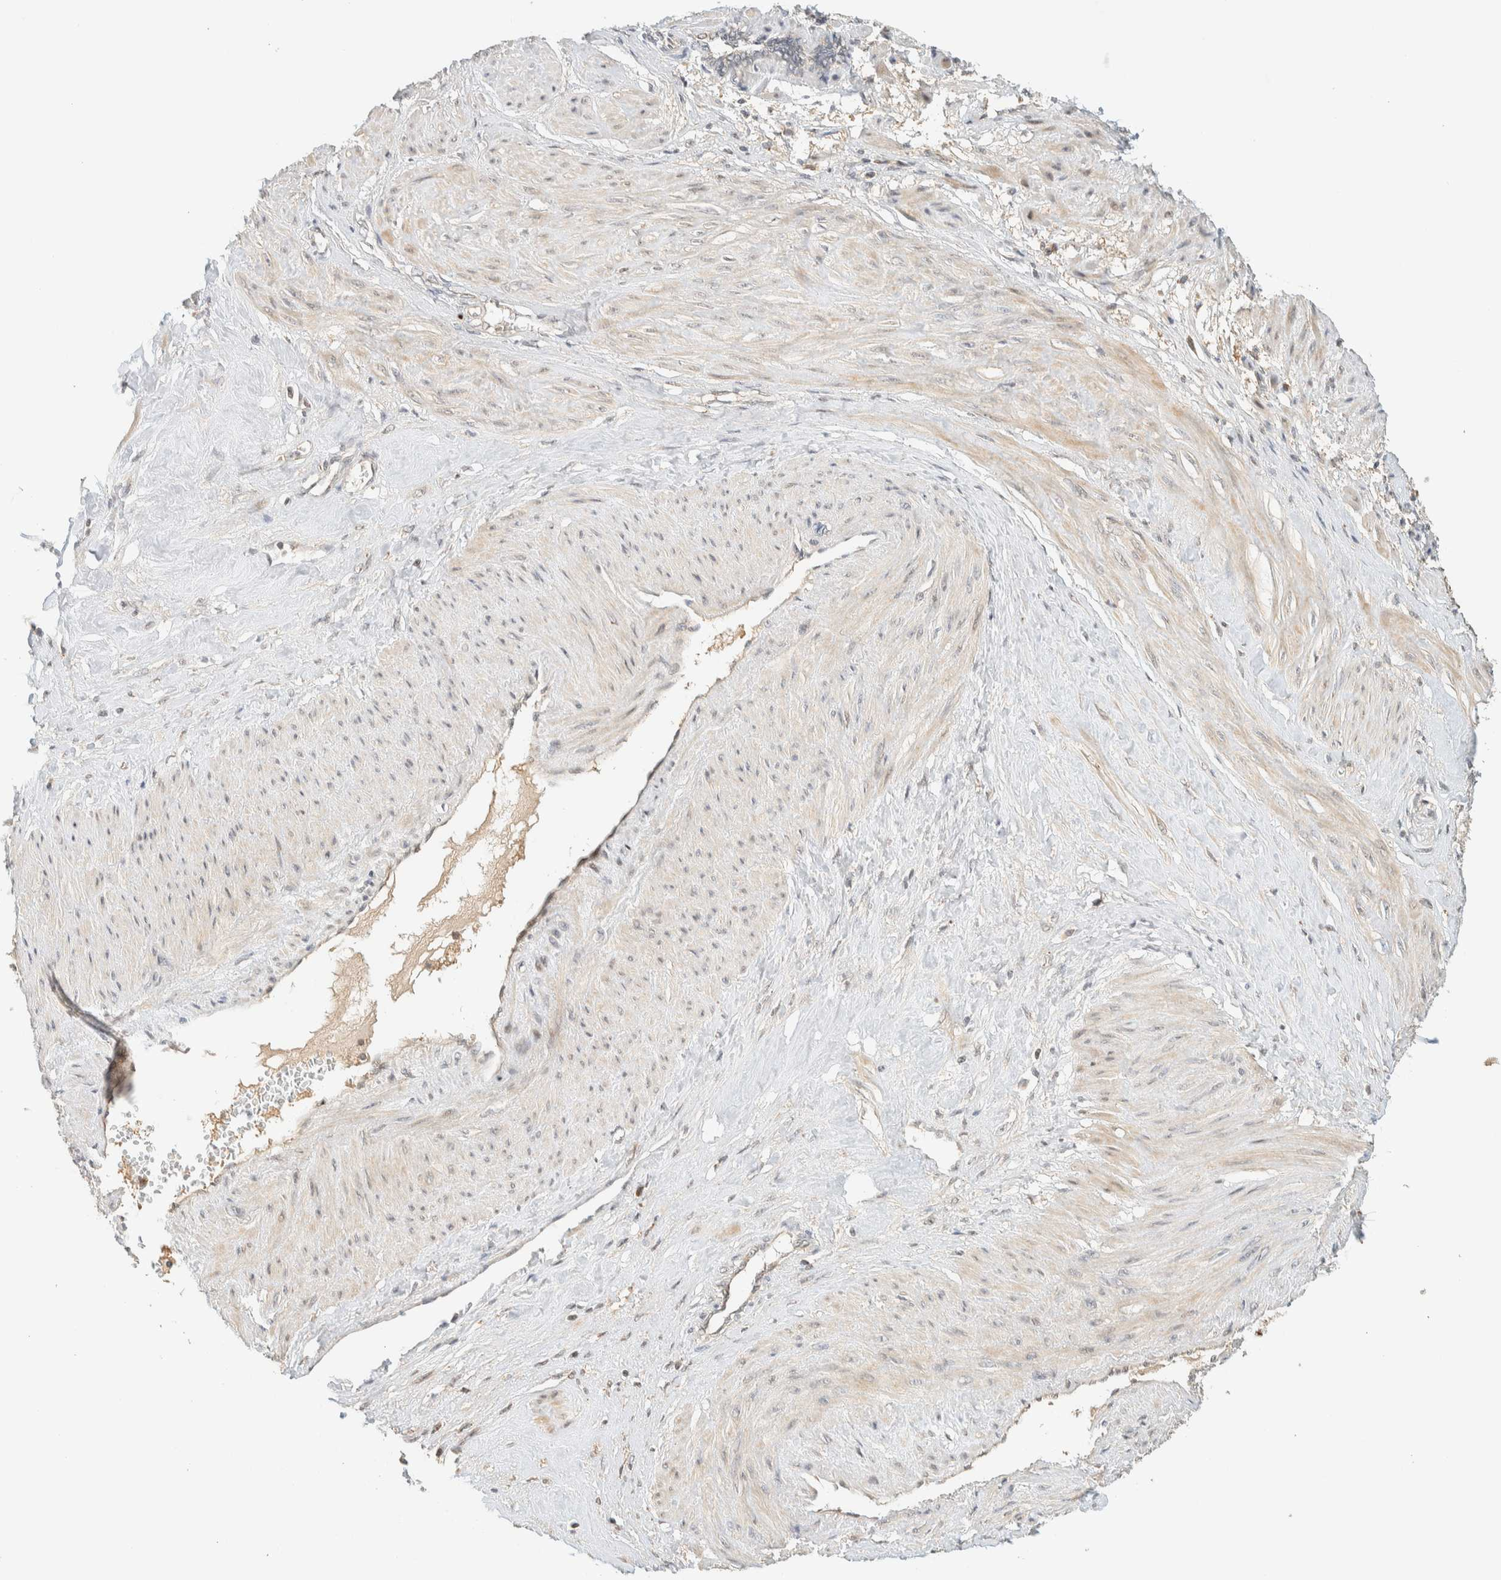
{"staining": {"intensity": "weak", "quantity": "<25%", "location": "cytoplasmic/membranous,nuclear"}, "tissue": "smooth muscle", "cell_type": "Smooth muscle cells", "image_type": "normal", "snomed": [{"axis": "morphology", "description": "Normal tissue, NOS"}, {"axis": "topography", "description": "Endometrium"}], "caption": "Immunohistochemistry image of unremarkable smooth muscle stained for a protein (brown), which exhibits no positivity in smooth muscle cells.", "gene": "ZBTB34", "patient": {"sex": "female", "age": 33}}